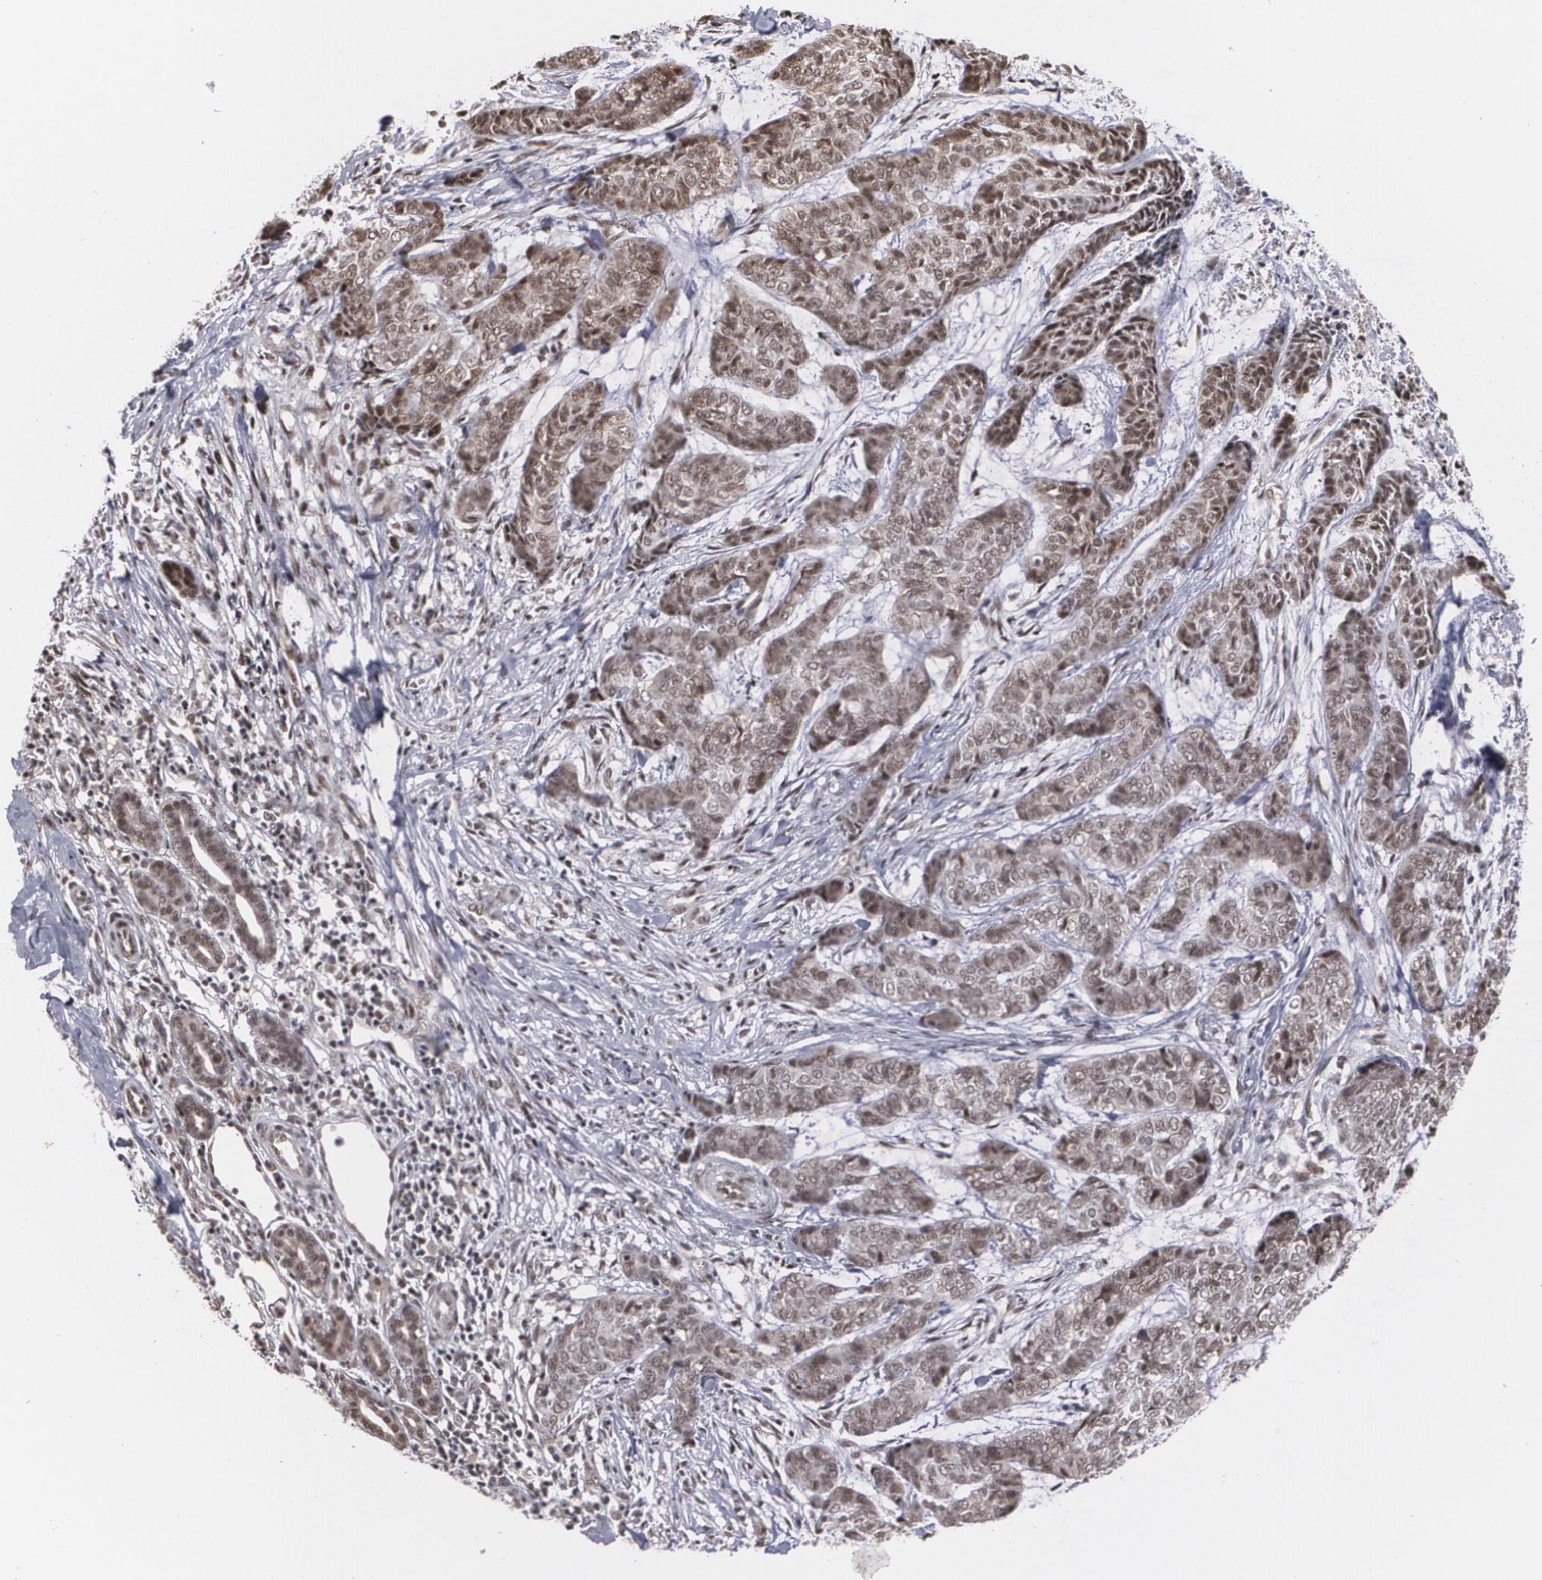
{"staining": {"intensity": "moderate", "quantity": ">75%", "location": "nuclear"}, "tissue": "skin cancer", "cell_type": "Tumor cells", "image_type": "cancer", "snomed": [{"axis": "morphology", "description": "Basal cell carcinoma"}, {"axis": "topography", "description": "Skin"}], "caption": "A micrograph of skin cancer stained for a protein reveals moderate nuclear brown staining in tumor cells. (DAB (3,3'-diaminobenzidine) IHC, brown staining for protein, blue staining for nuclei).", "gene": "ZNF75A", "patient": {"sex": "female", "age": 64}}